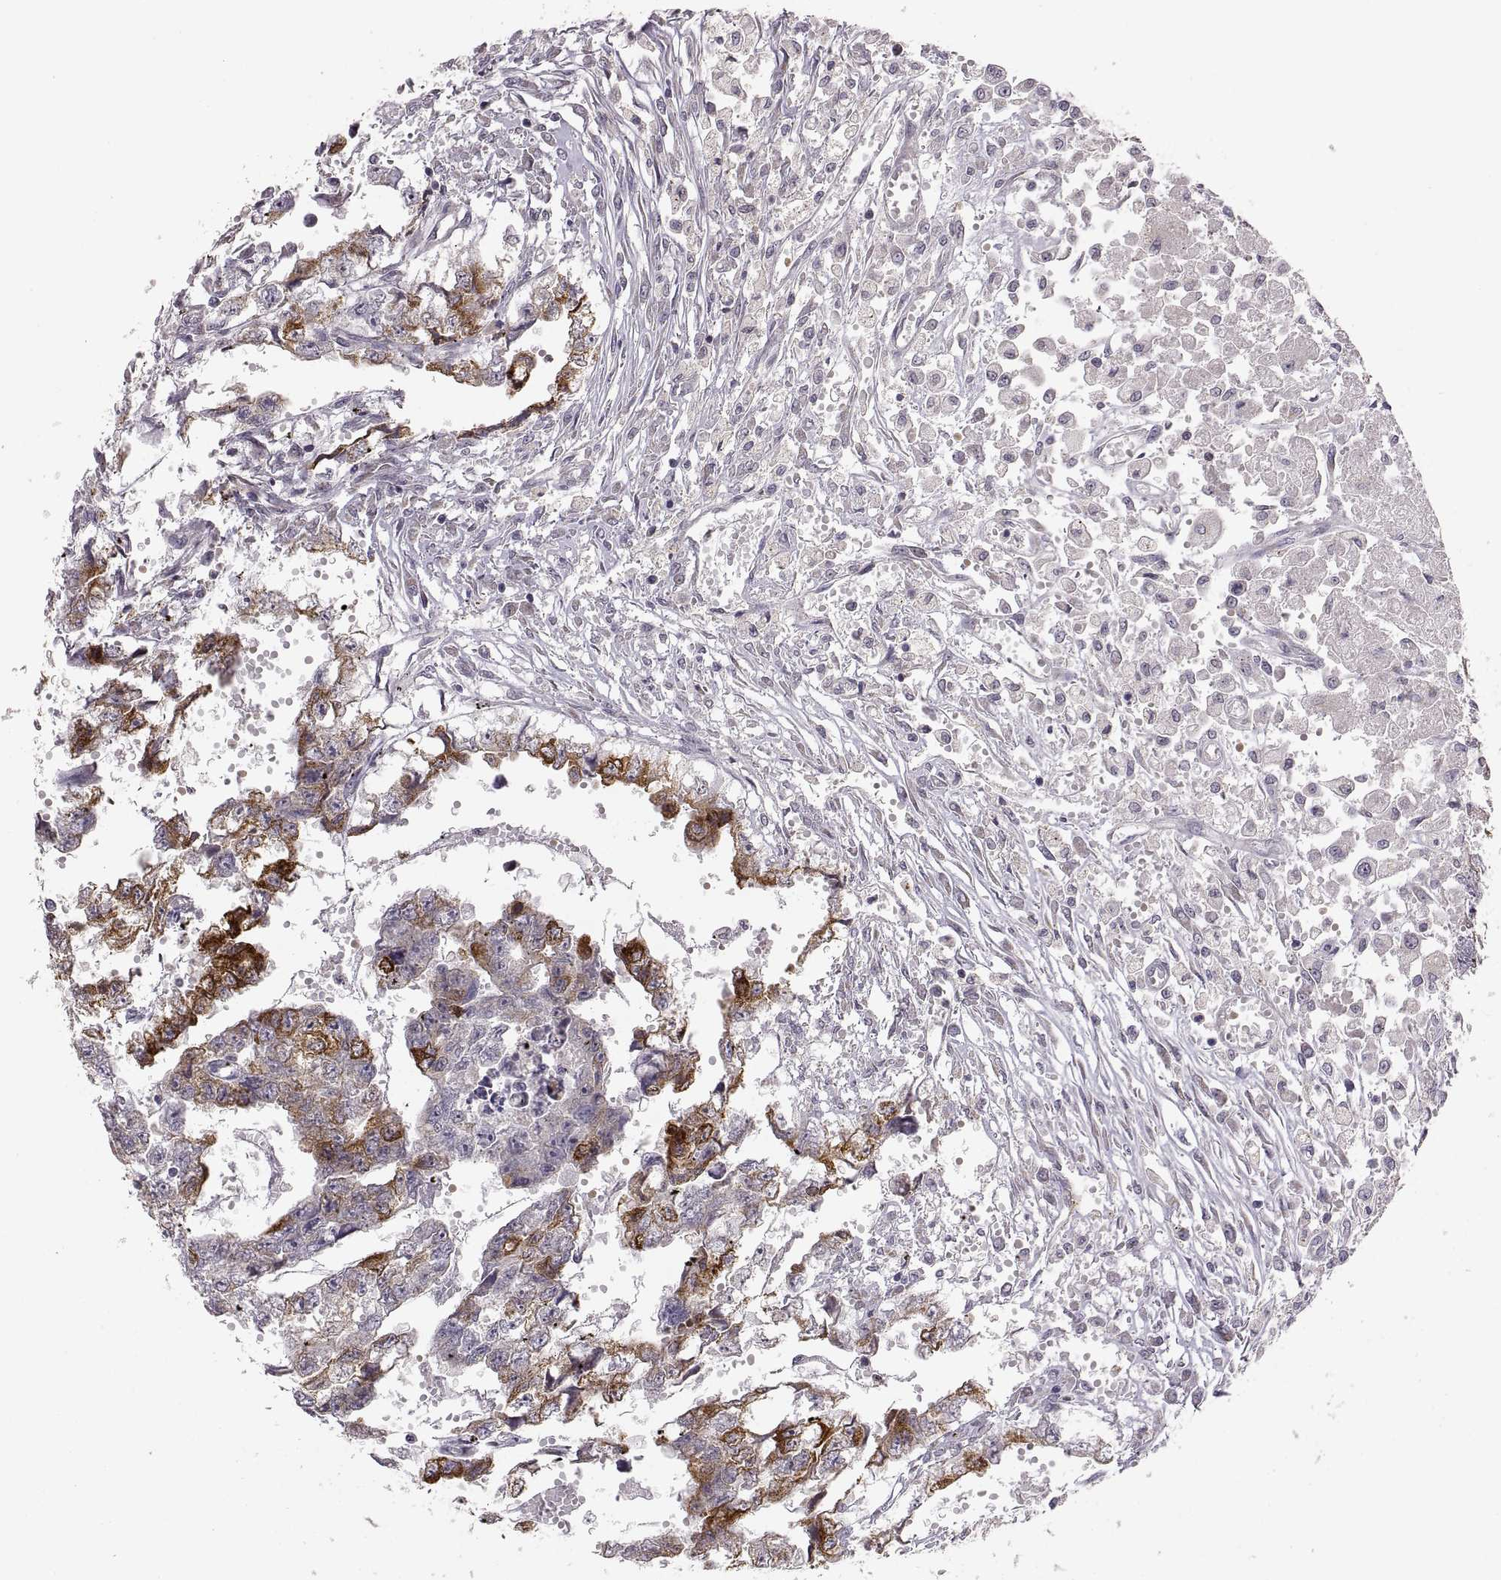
{"staining": {"intensity": "strong", "quantity": ">75%", "location": "cytoplasmic/membranous"}, "tissue": "testis cancer", "cell_type": "Tumor cells", "image_type": "cancer", "snomed": [{"axis": "morphology", "description": "Carcinoma, Embryonal, NOS"}, {"axis": "morphology", "description": "Teratoma, malignant, NOS"}, {"axis": "topography", "description": "Testis"}], "caption": "Protein staining of testis cancer tissue shows strong cytoplasmic/membranous expression in approximately >75% of tumor cells.", "gene": "HMGCR", "patient": {"sex": "male", "age": 44}}